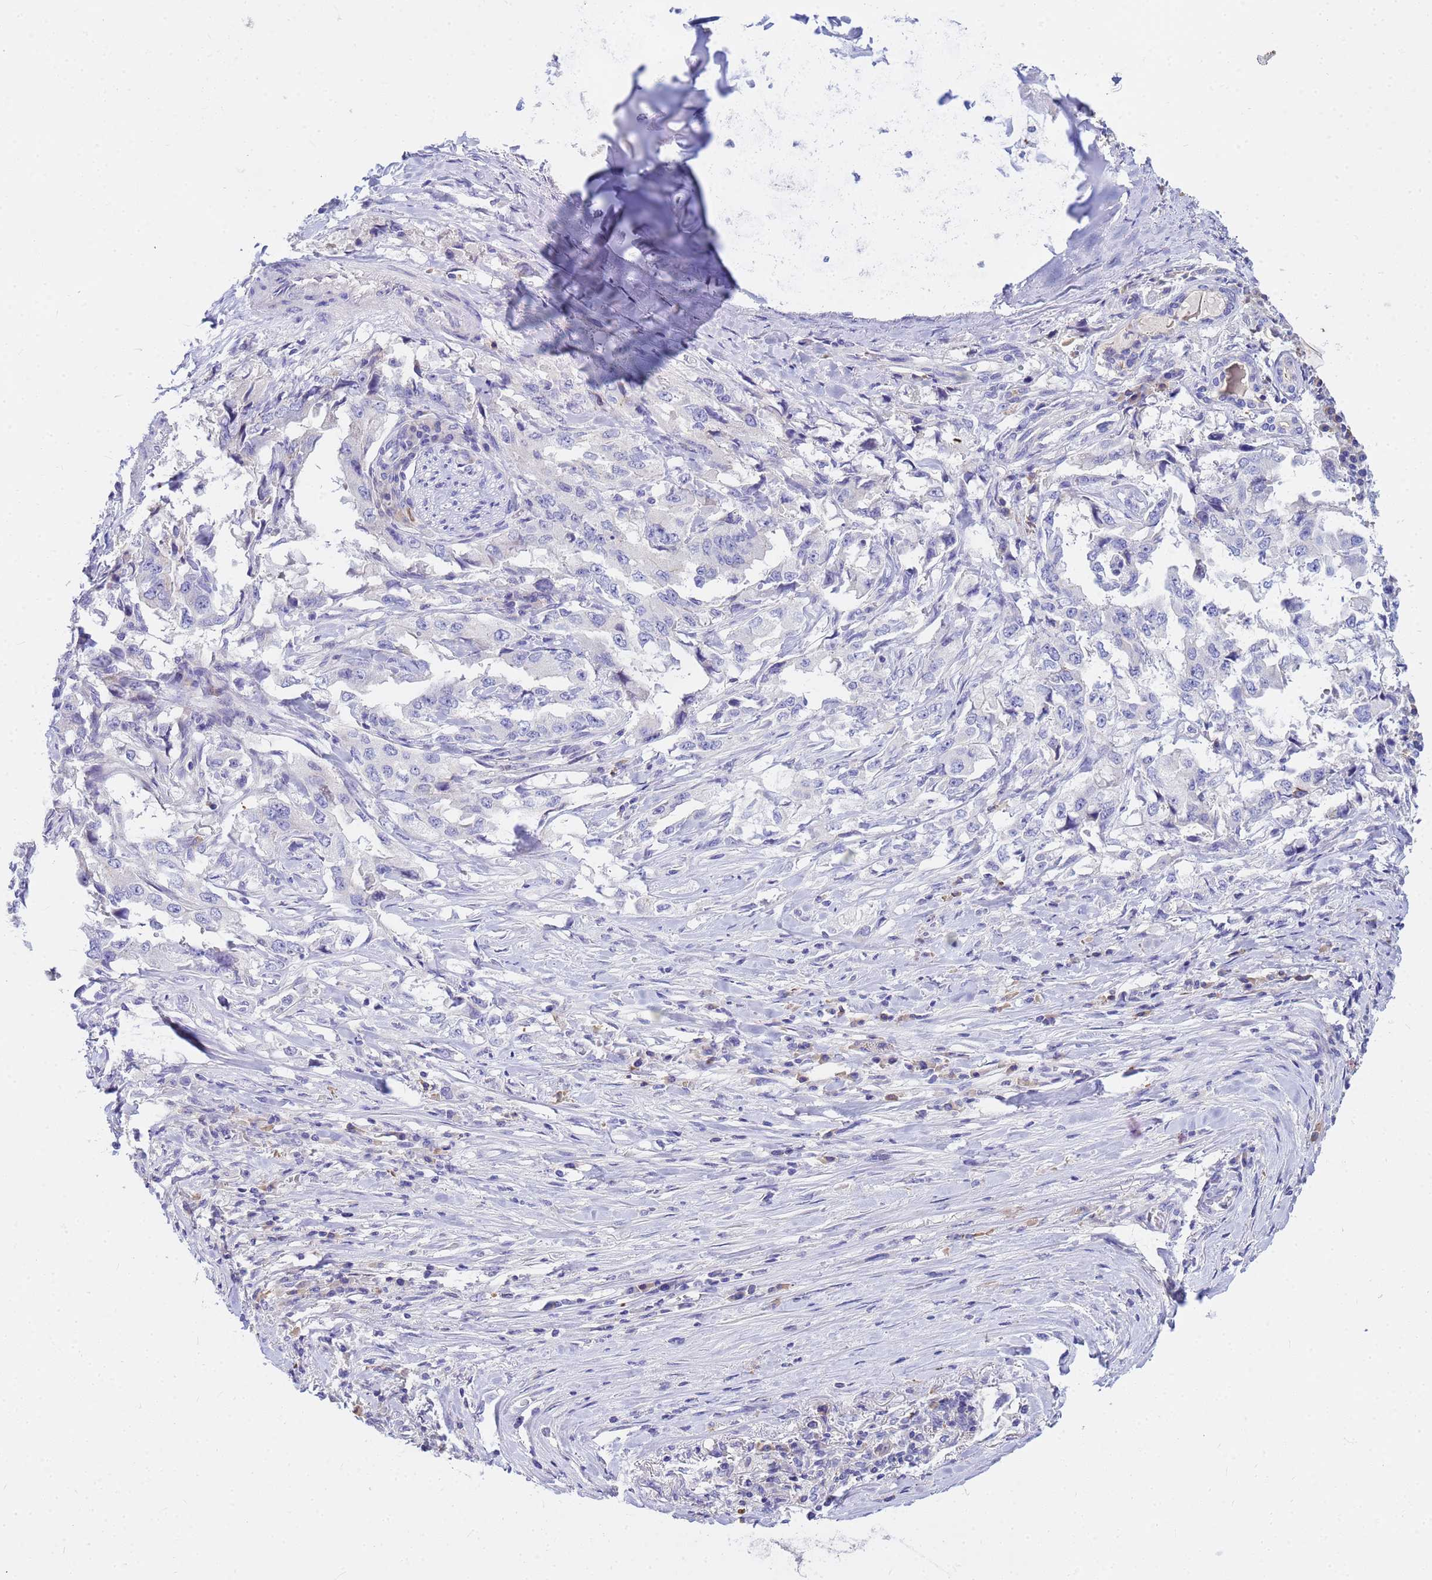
{"staining": {"intensity": "negative", "quantity": "none", "location": "none"}, "tissue": "lung cancer", "cell_type": "Tumor cells", "image_type": "cancer", "snomed": [{"axis": "morphology", "description": "Adenocarcinoma, NOS"}, {"axis": "topography", "description": "Lung"}], "caption": "High power microscopy photomicrograph of an immunohistochemistry (IHC) micrograph of lung cancer, revealing no significant expression in tumor cells.", "gene": "DPRX", "patient": {"sex": "female", "age": 51}}